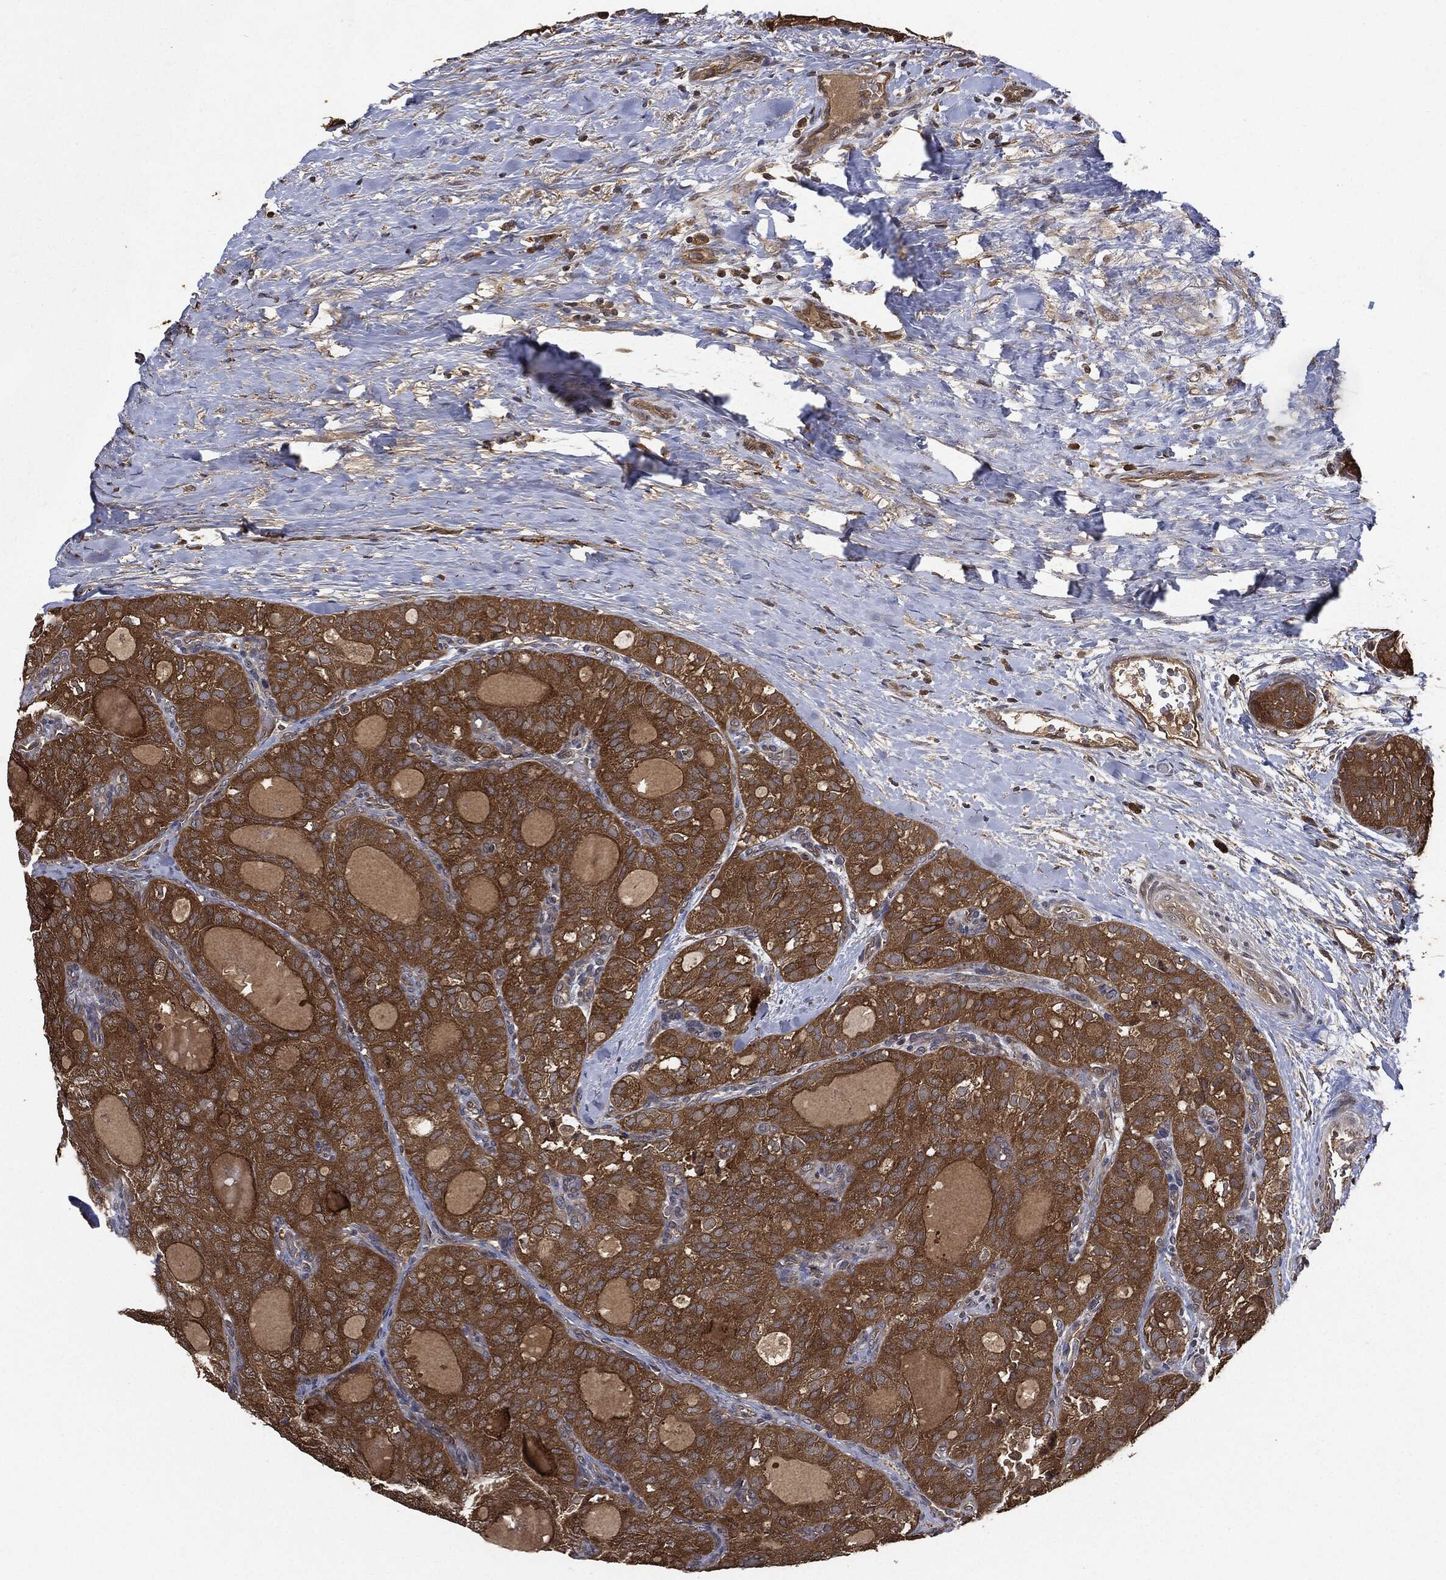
{"staining": {"intensity": "strong", "quantity": ">75%", "location": "cytoplasmic/membranous"}, "tissue": "thyroid cancer", "cell_type": "Tumor cells", "image_type": "cancer", "snomed": [{"axis": "morphology", "description": "Follicular adenoma carcinoma, NOS"}, {"axis": "topography", "description": "Thyroid gland"}], "caption": "This micrograph shows thyroid cancer (follicular adenoma carcinoma) stained with immunohistochemistry to label a protein in brown. The cytoplasmic/membranous of tumor cells show strong positivity for the protein. Nuclei are counter-stained blue.", "gene": "BRAF", "patient": {"sex": "male", "age": 75}}